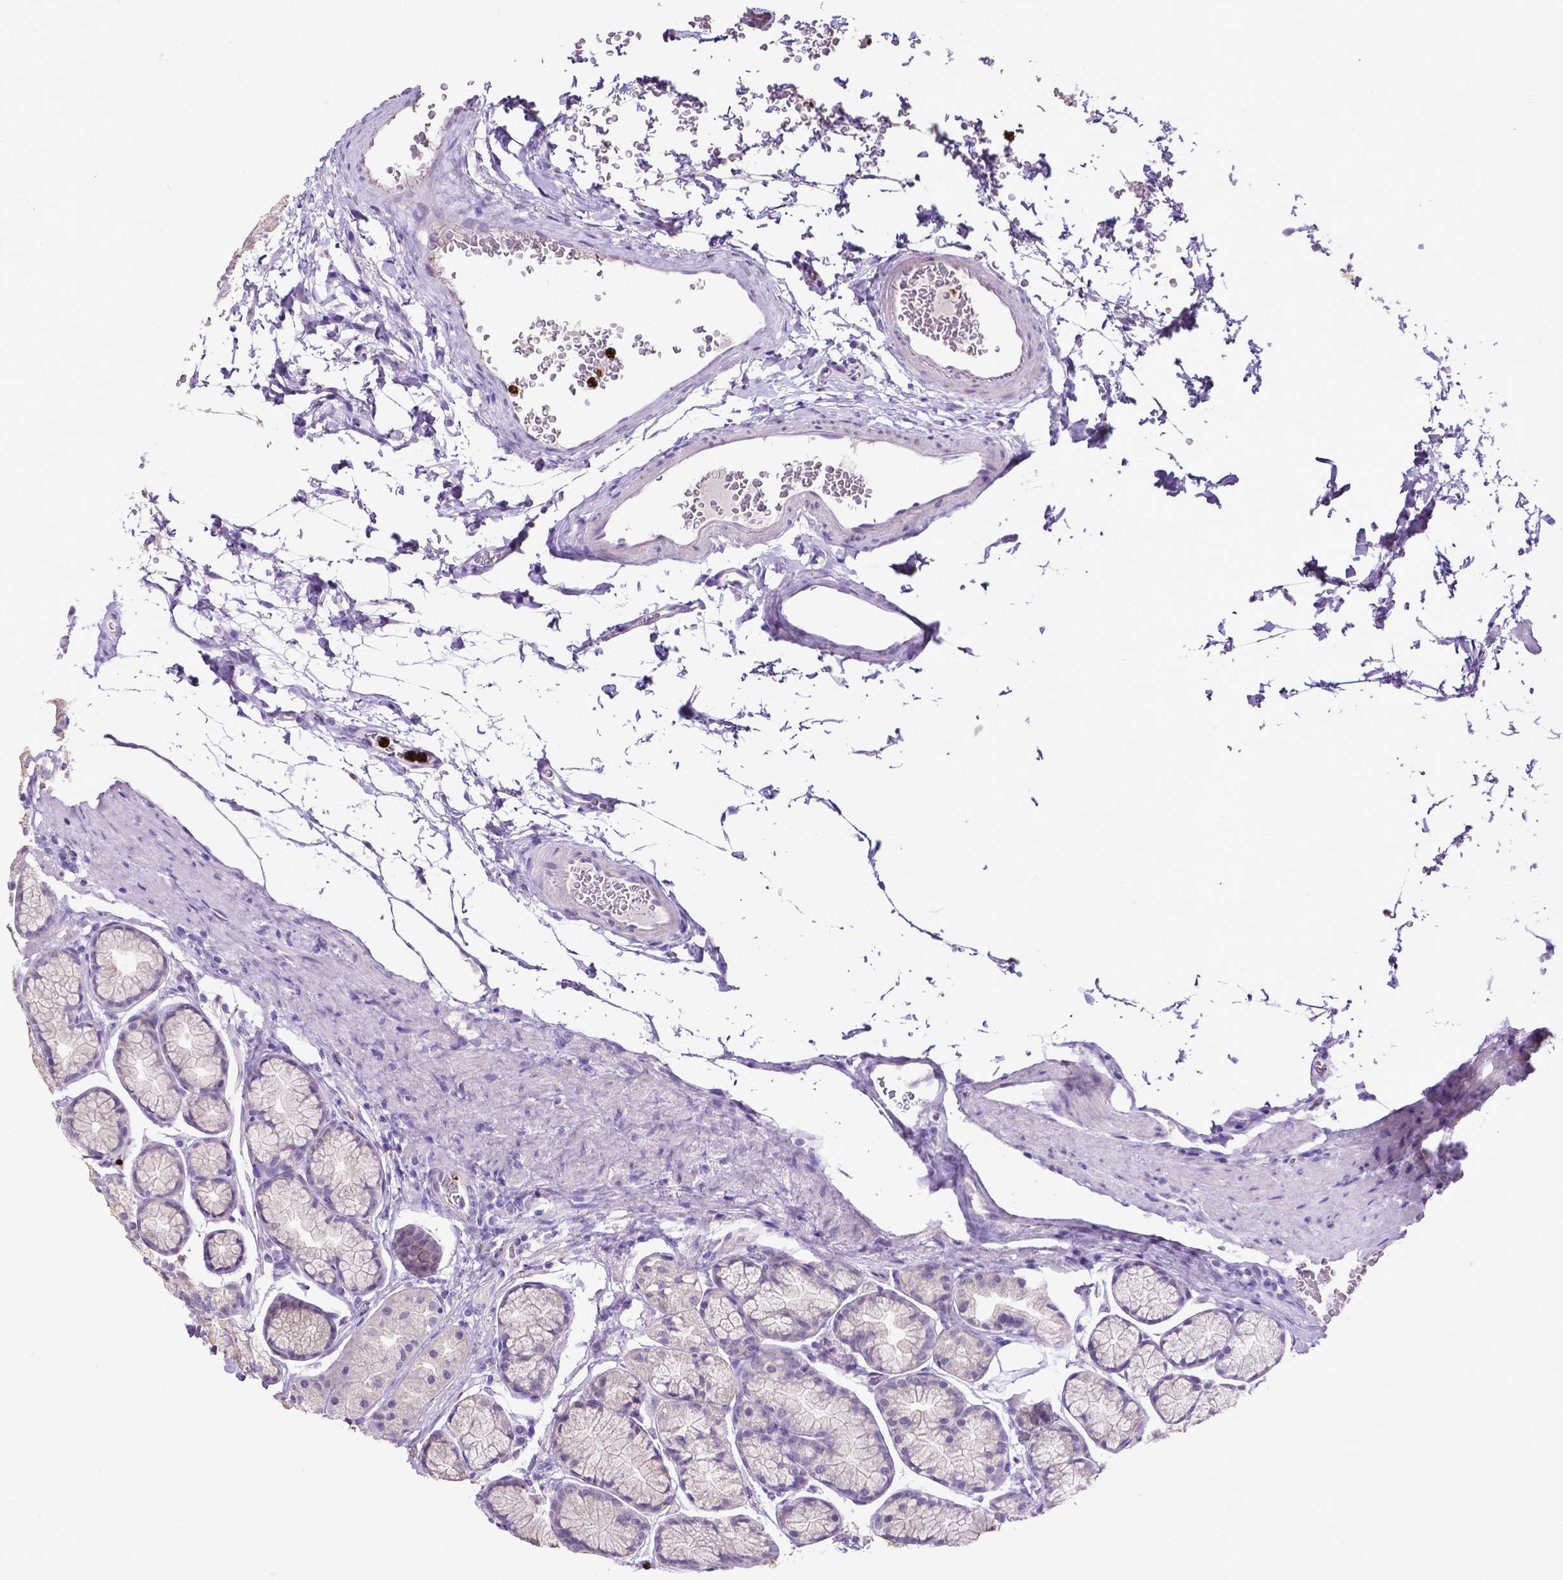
{"staining": {"intensity": "negative", "quantity": "none", "location": "none"}, "tissue": "stomach", "cell_type": "Glandular cells", "image_type": "normal", "snomed": [{"axis": "morphology", "description": "Normal tissue, NOS"}, {"axis": "morphology", "description": "Adenocarcinoma, NOS"}, {"axis": "morphology", "description": "Adenocarcinoma, High grade"}, {"axis": "topography", "description": "Stomach, upper"}, {"axis": "topography", "description": "Stomach"}], "caption": "Immunohistochemical staining of benign human stomach reveals no significant staining in glandular cells. The staining was performed using DAB (3,3'-diaminobenzidine) to visualize the protein expression in brown, while the nuclei were stained in blue with hematoxylin (Magnification: 20x).", "gene": "MMP9", "patient": {"sex": "female", "age": 65}}